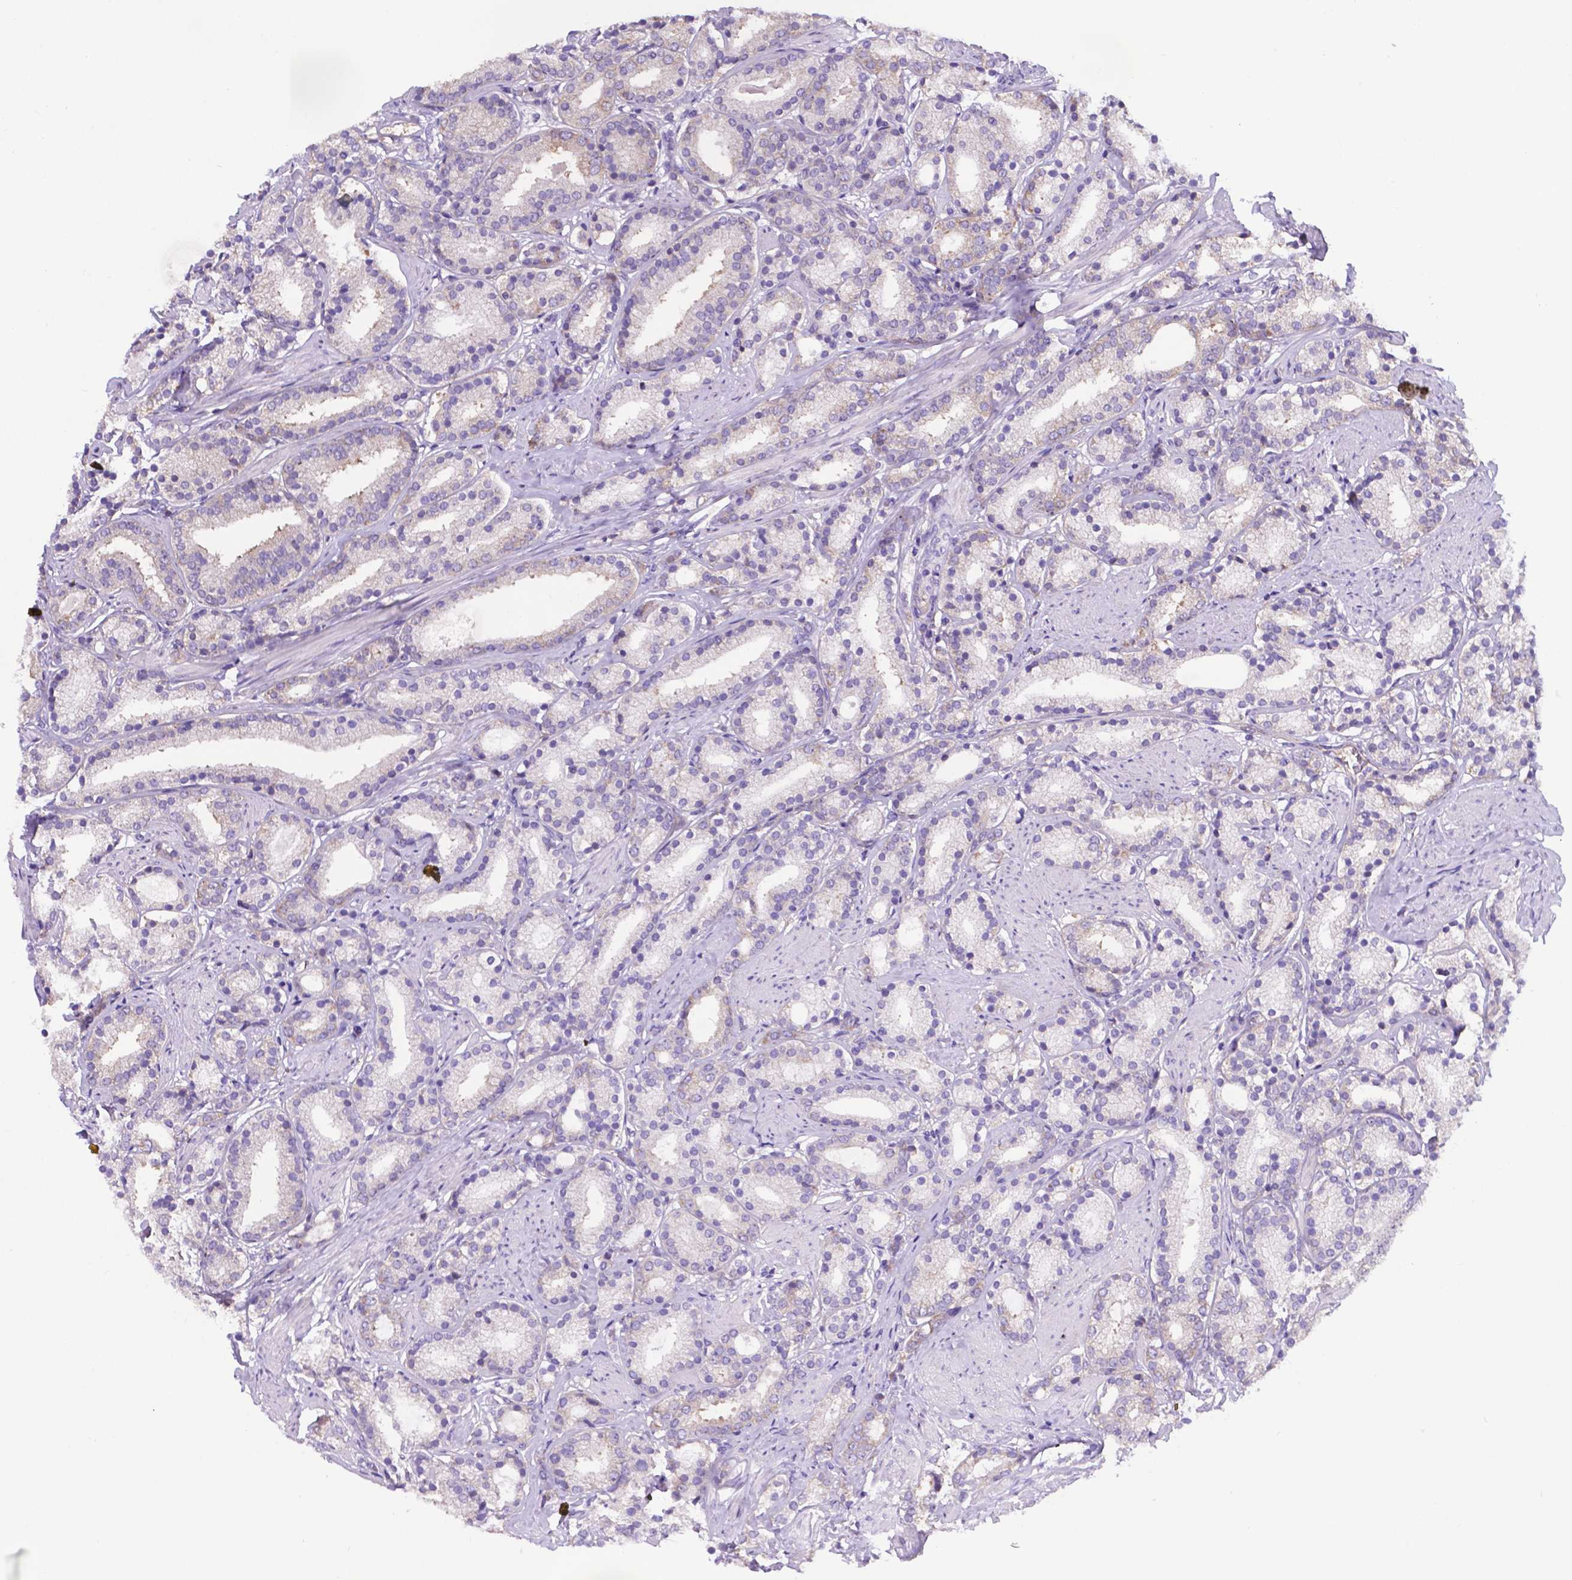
{"staining": {"intensity": "negative", "quantity": "none", "location": "none"}, "tissue": "prostate cancer", "cell_type": "Tumor cells", "image_type": "cancer", "snomed": [{"axis": "morphology", "description": "Adenocarcinoma, High grade"}, {"axis": "topography", "description": "Prostate"}], "caption": "This is an immunohistochemistry (IHC) image of prostate cancer. There is no expression in tumor cells.", "gene": "RPL6", "patient": {"sex": "male", "age": 63}}